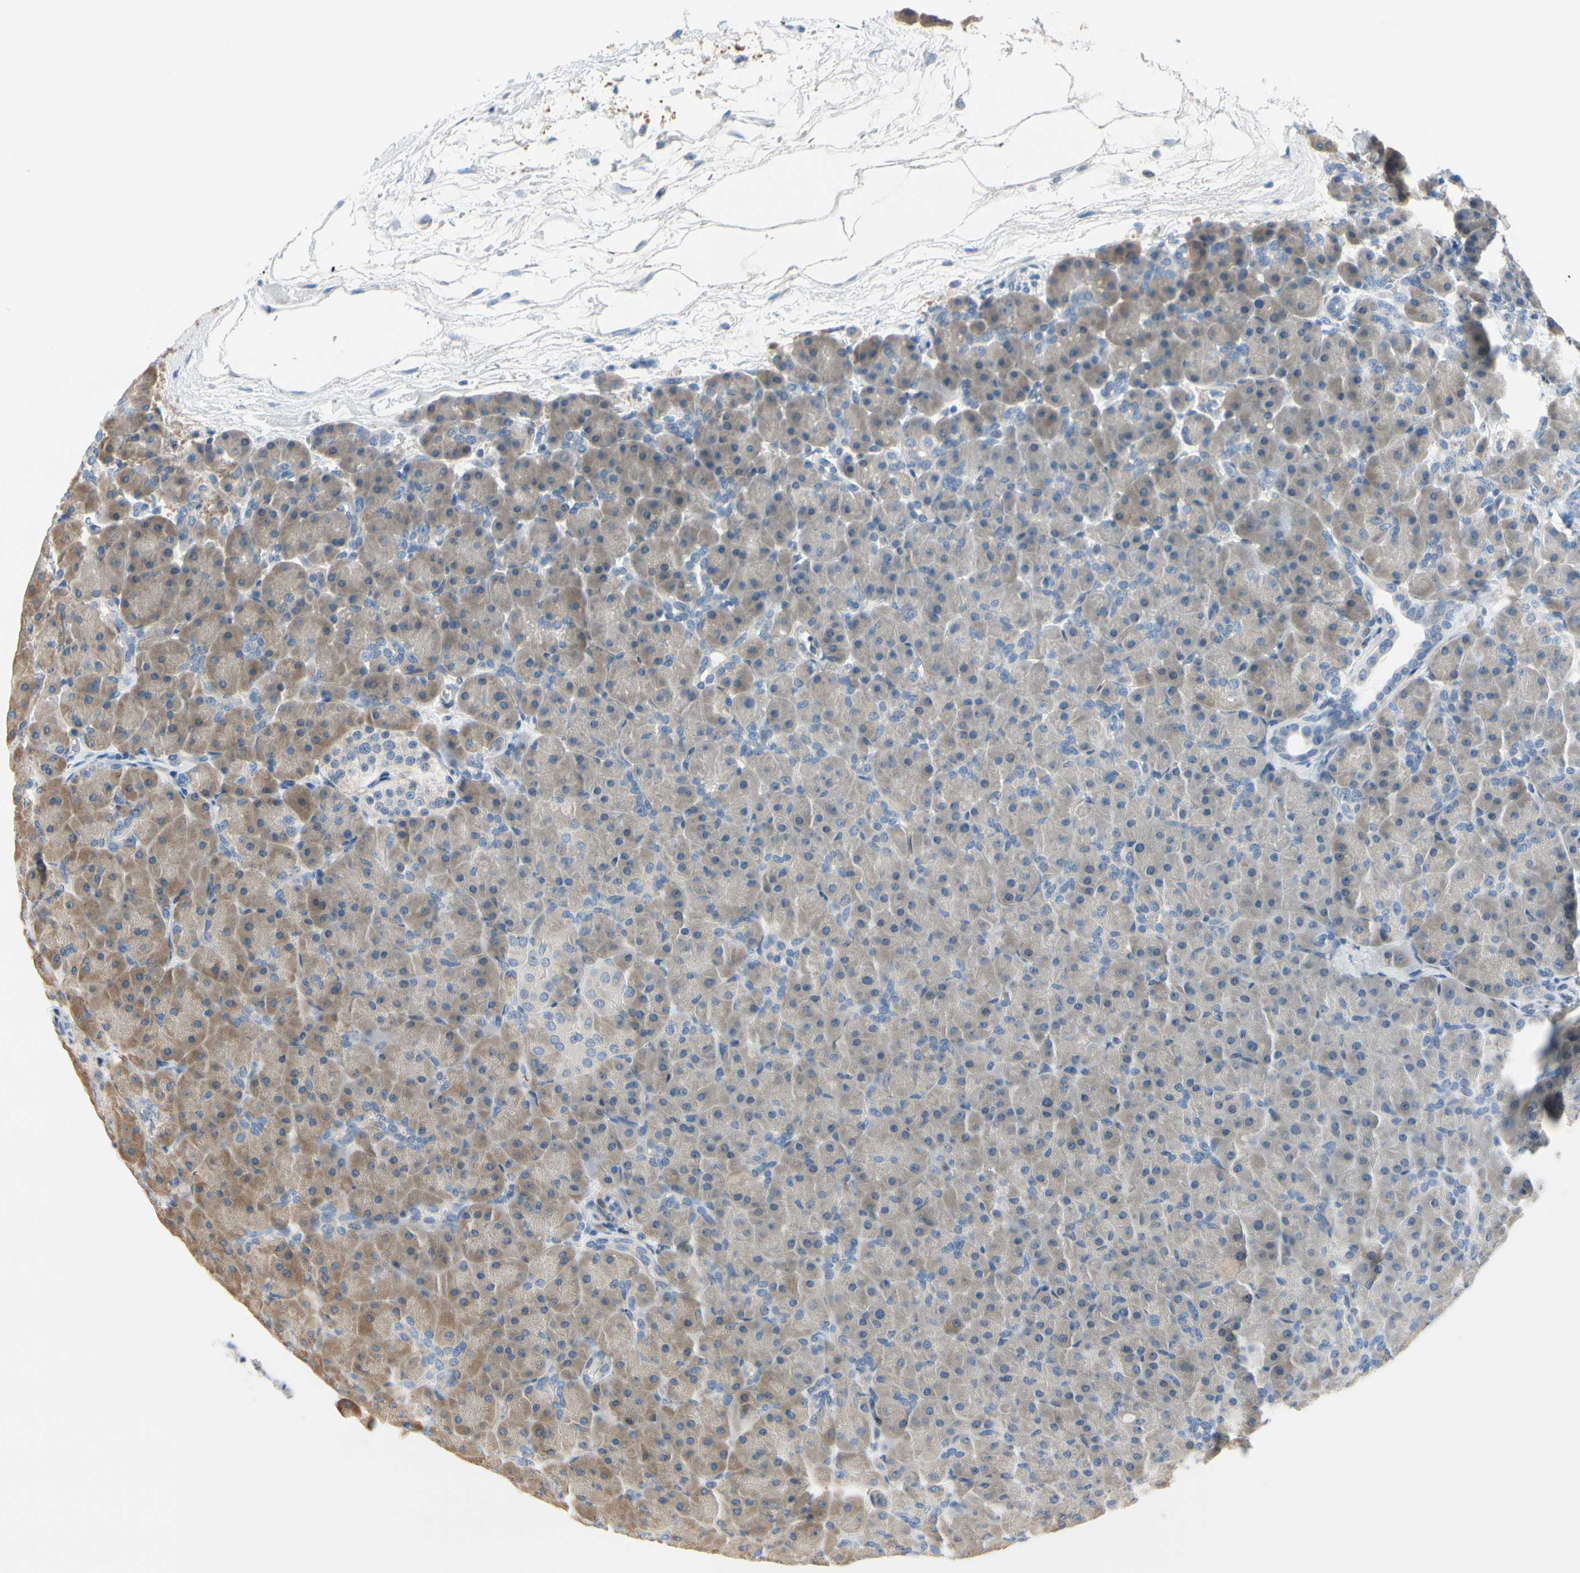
{"staining": {"intensity": "moderate", "quantity": ">75%", "location": "cytoplasmic/membranous"}, "tissue": "pancreas", "cell_type": "Exocrine glandular cells", "image_type": "normal", "snomed": [{"axis": "morphology", "description": "Normal tissue, NOS"}, {"axis": "topography", "description": "Pancreas"}], "caption": "Protein expression analysis of normal pancreas demonstrates moderate cytoplasmic/membranous staining in about >75% of exocrine glandular cells. Immunohistochemistry (ihc) stains the protein of interest in brown and the nuclei are stained blue.", "gene": "FCER2", "patient": {"sex": "male", "age": 66}}